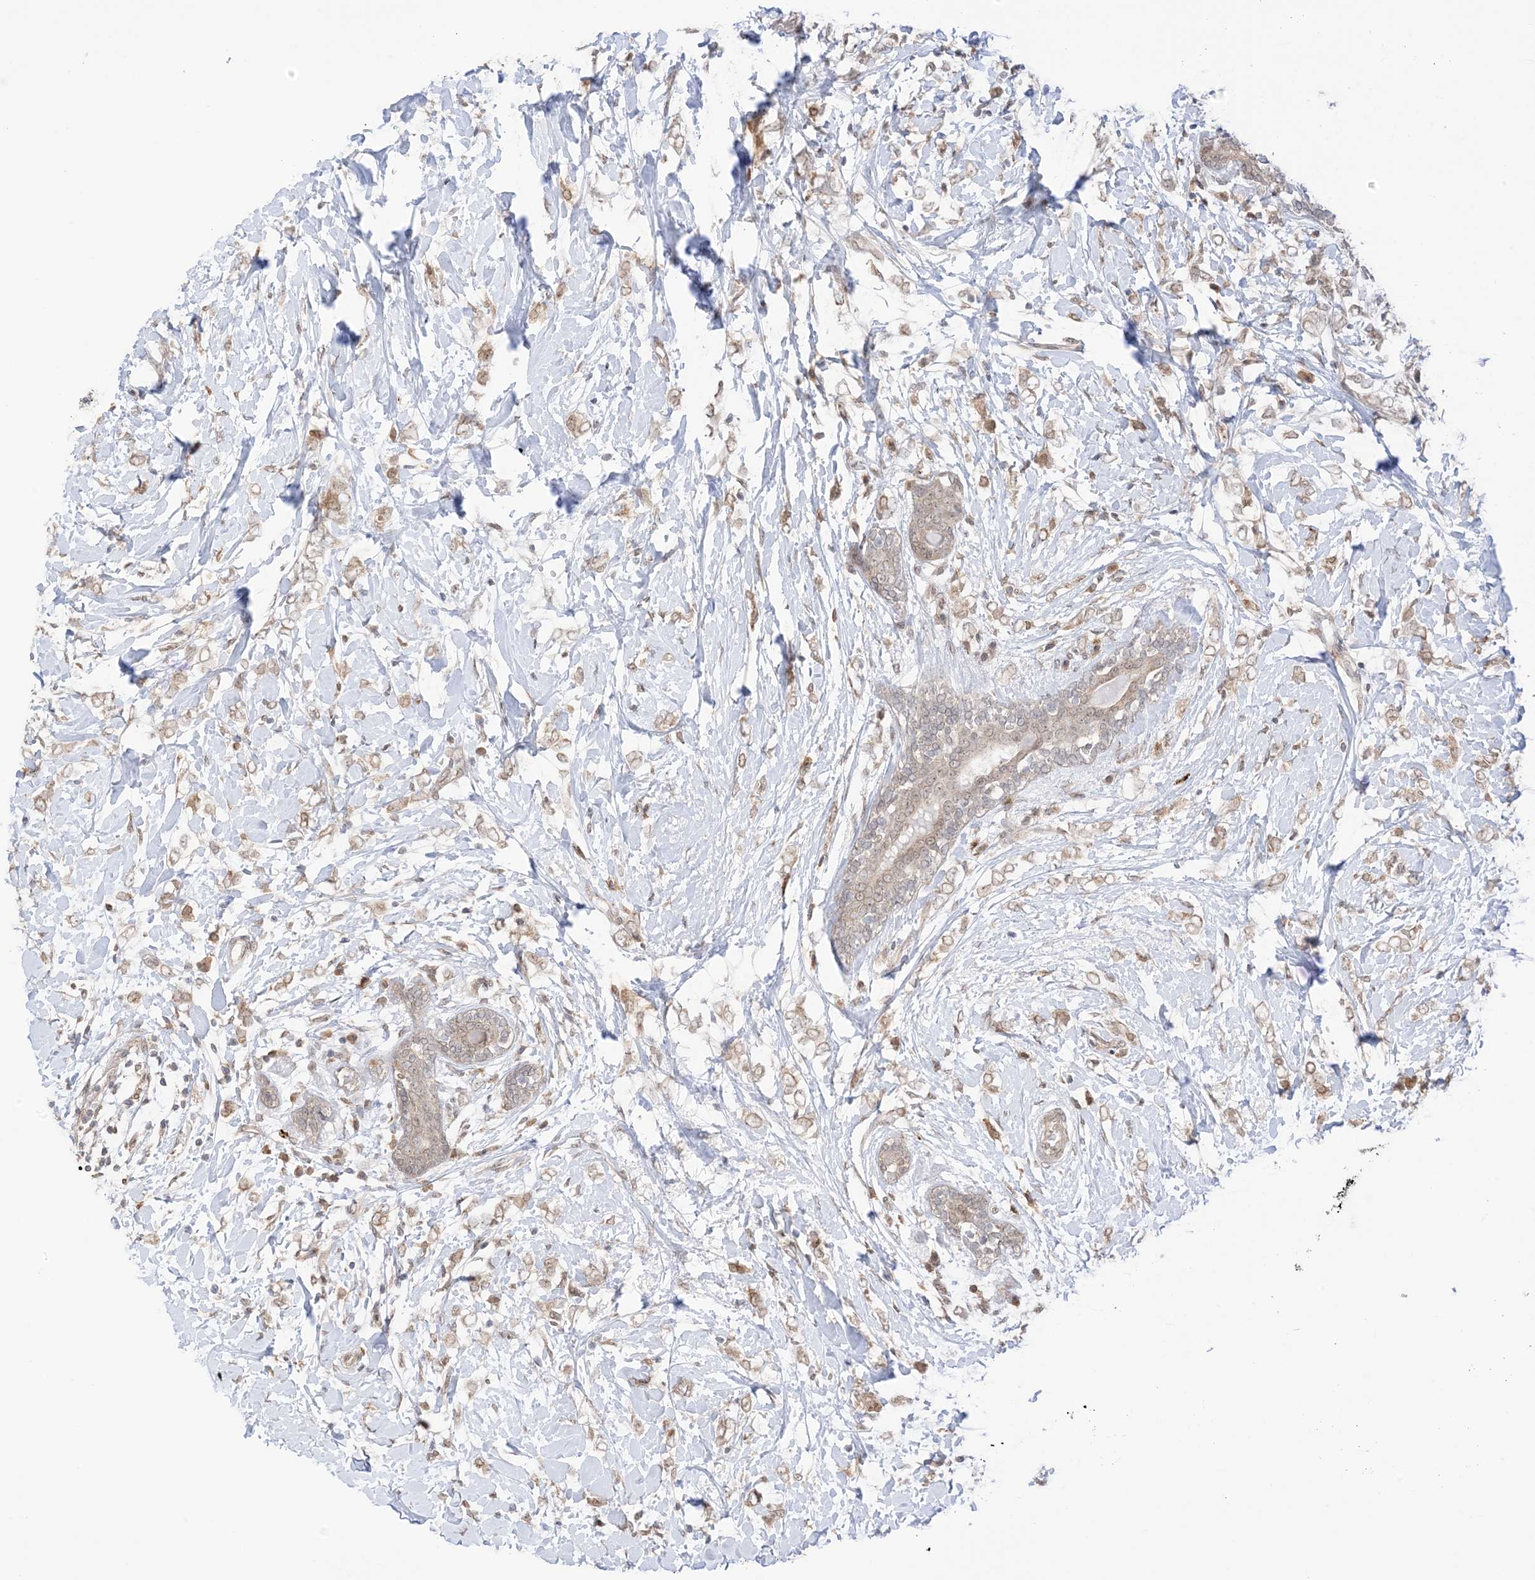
{"staining": {"intensity": "weak", "quantity": ">75%", "location": "cytoplasmic/membranous,nuclear"}, "tissue": "breast cancer", "cell_type": "Tumor cells", "image_type": "cancer", "snomed": [{"axis": "morphology", "description": "Normal tissue, NOS"}, {"axis": "morphology", "description": "Lobular carcinoma"}, {"axis": "topography", "description": "Breast"}], "caption": "Tumor cells reveal low levels of weak cytoplasmic/membranous and nuclear staining in approximately >75% of cells in breast cancer (lobular carcinoma).", "gene": "UBE2E2", "patient": {"sex": "female", "age": 47}}